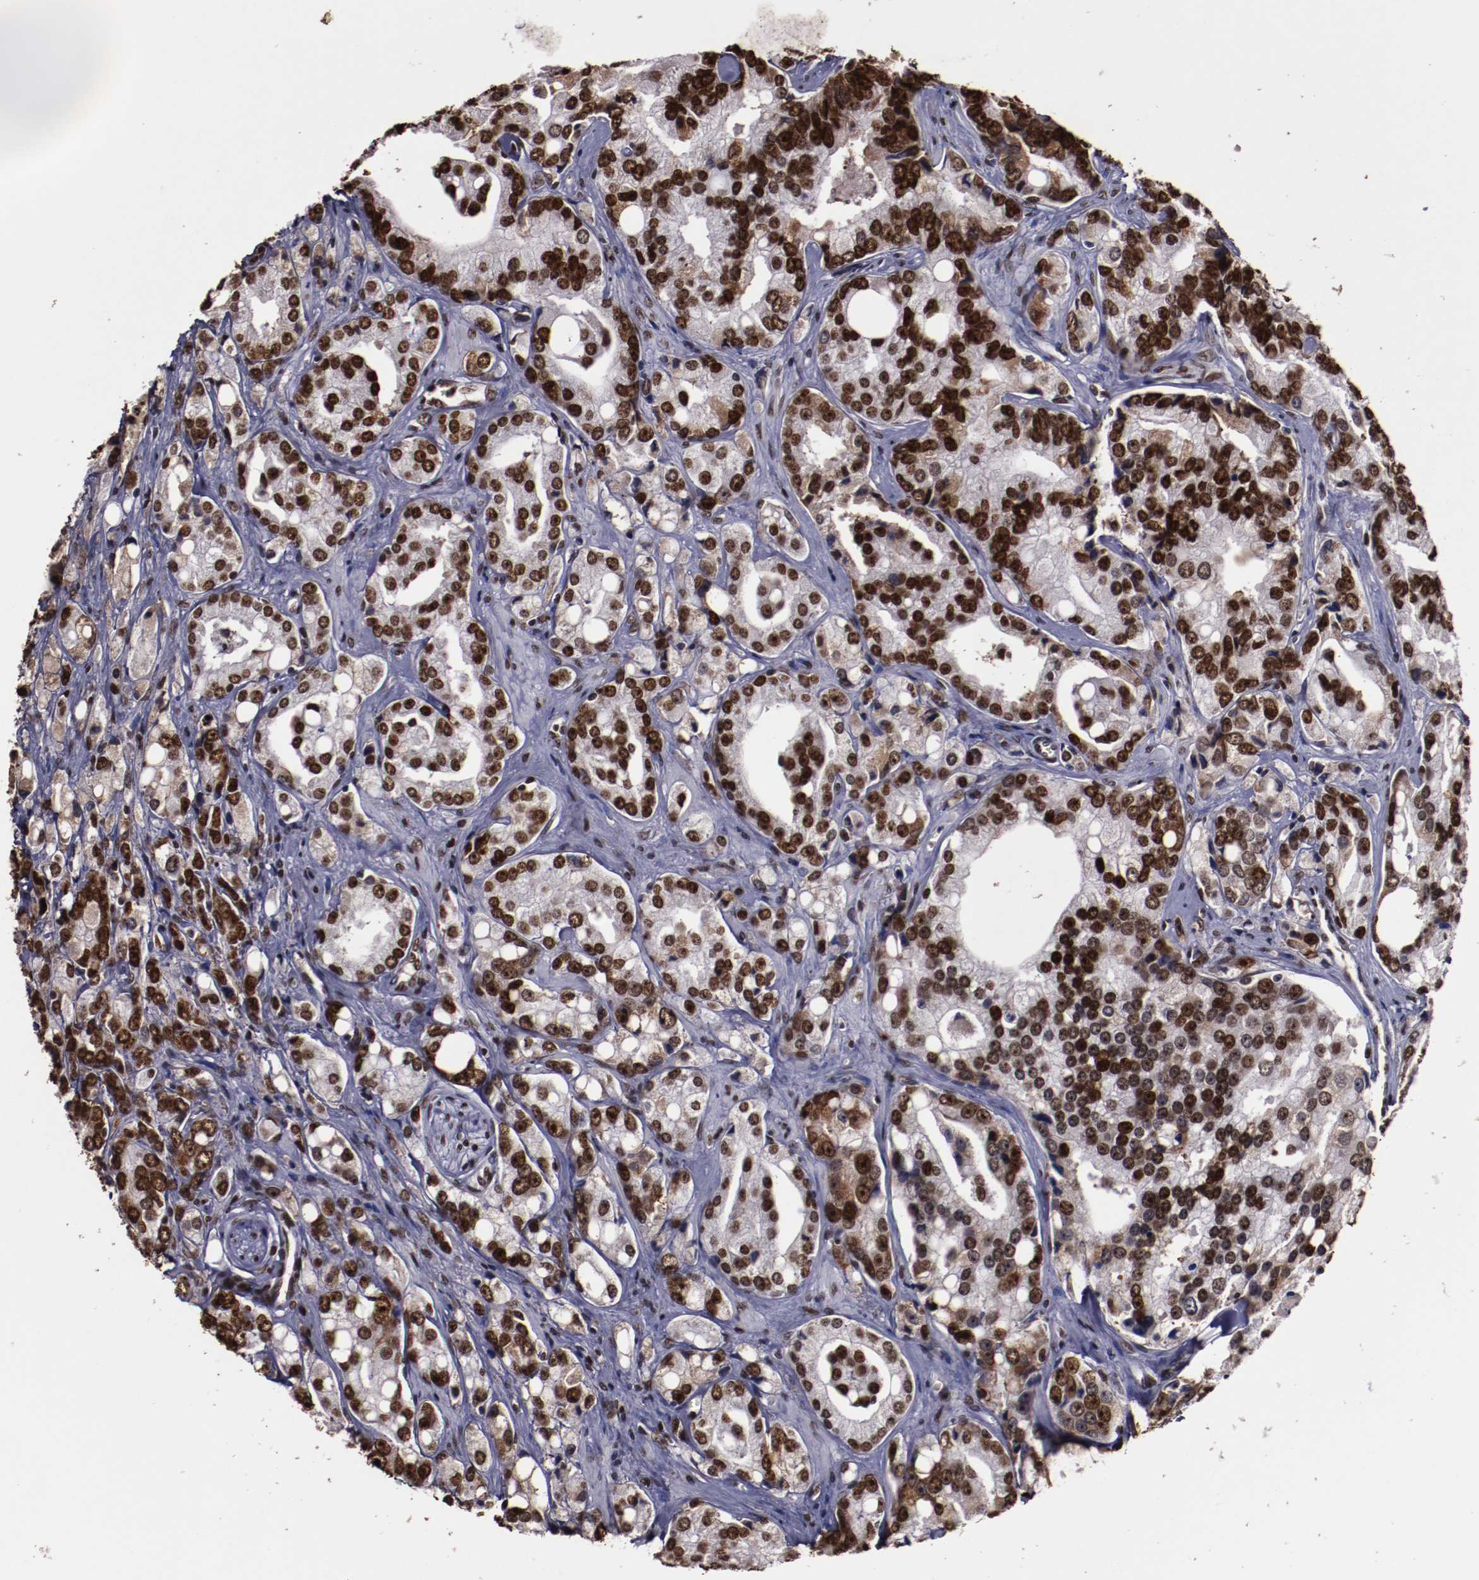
{"staining": {"intensity": "moderate", "quantity": ">75%", "location": "nuclear"}, "tissue": "prostate cancer", "cell_type": "Tumor cells", "image_type": "cancer", "snomed": [{"axis": "morphology", "description": "Adenocarcinoma, High grade"}, {"axis": "topography", "description": "Prostate"}], "caption": "Prostate cancer stained with a brown dye displays moderate nuclear positive staining in about >75% of tumor cells.", "gene": "APEX1", "patient": {"sex": "male", "age": 67}}